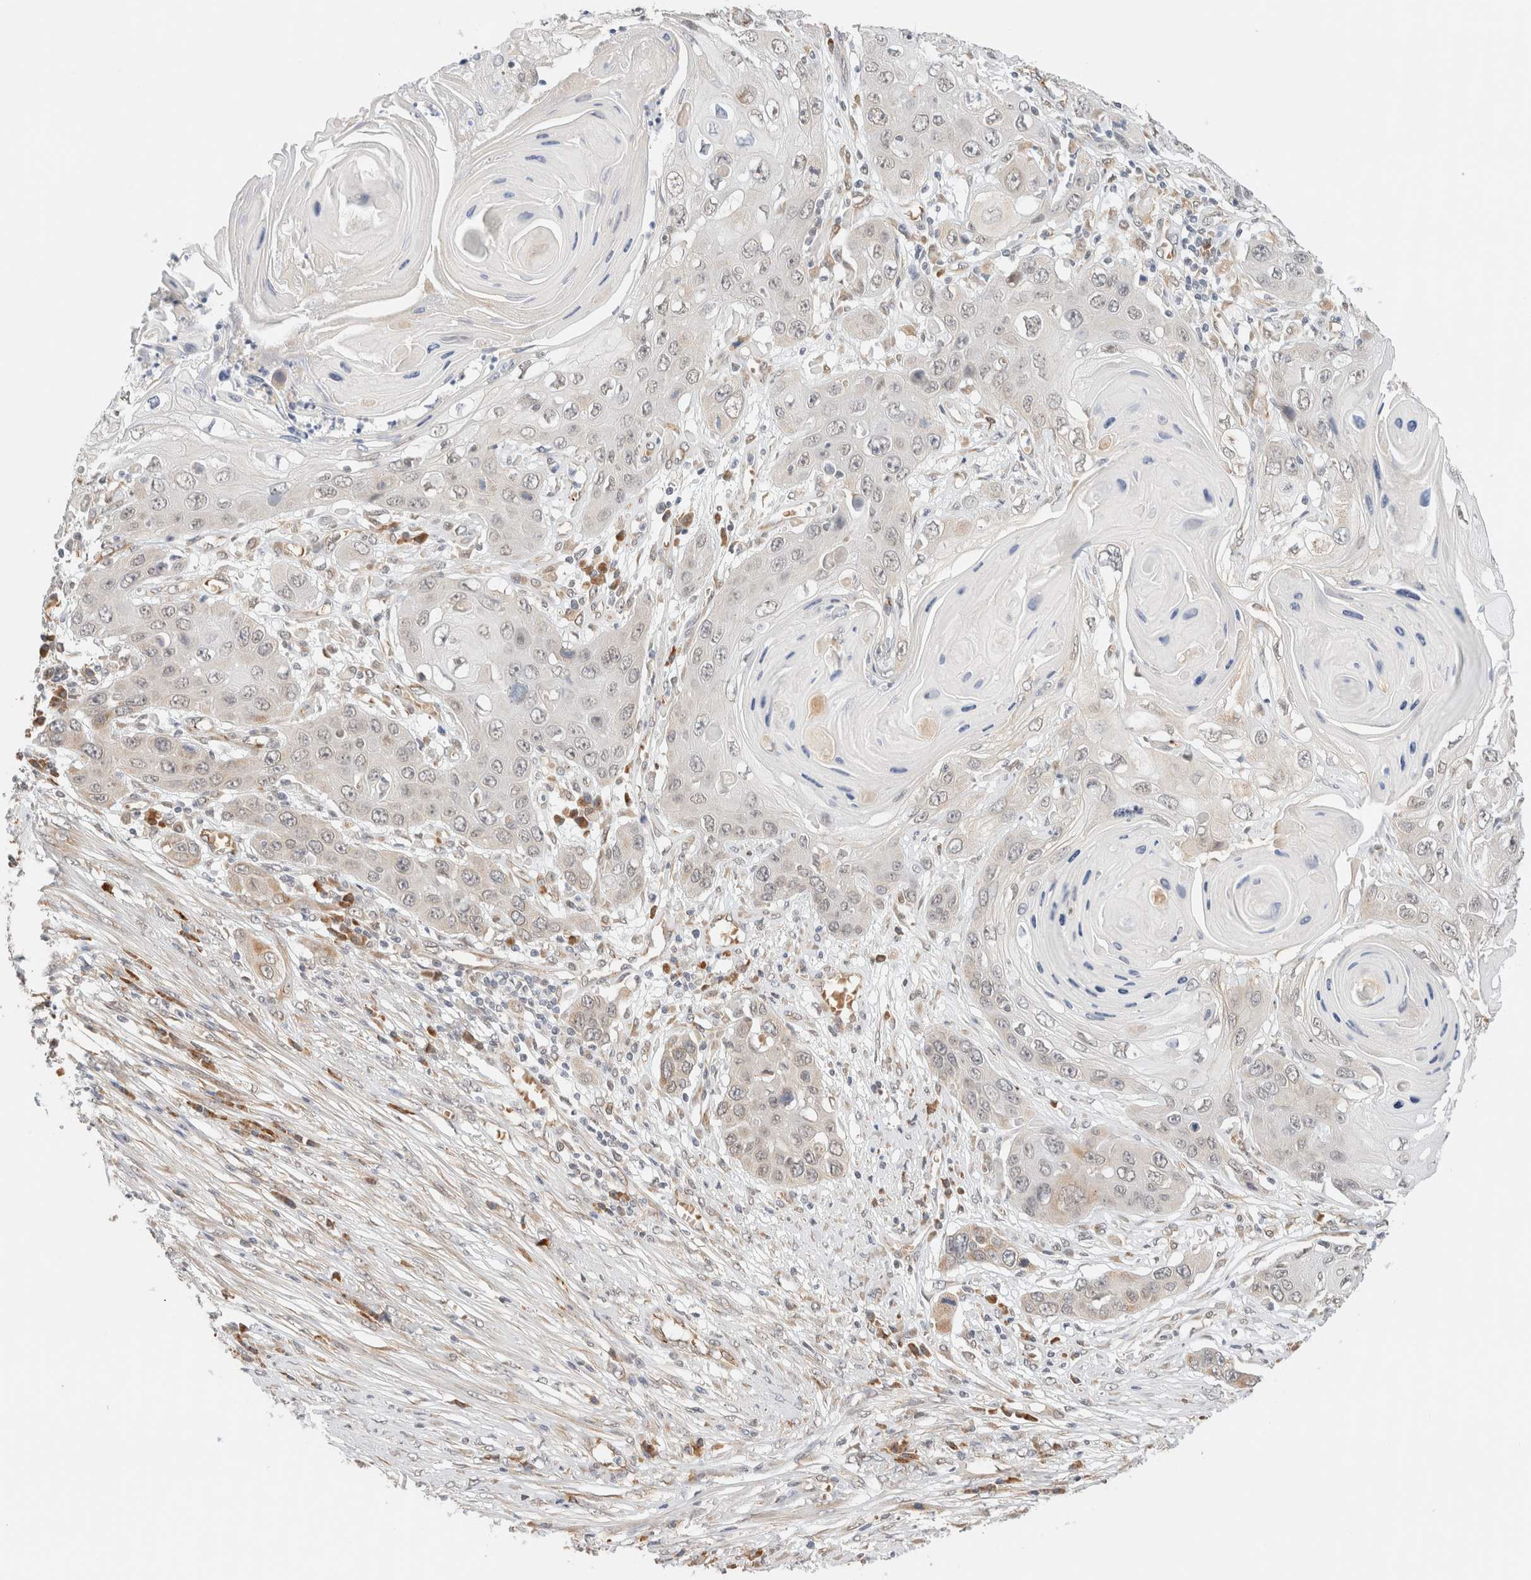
{"staining": {"intensity": "negative", "quantity": "none", "location": "none"}, "tissue": "skin cancer", "cell_type": "Tumor cells", "image_type": "cancer", "snomed": [{"axis": "morphology", "description": "Squamous cell carcinoma, NOS"}, {"axis": "topography", "description": "Skin"}], "caption": "The micrograph reveals no staining of tumor cells in squamous cell carcinoma (skin).", "gene": "SYVN1", "patient": {"sex": "male", "age": 55}}